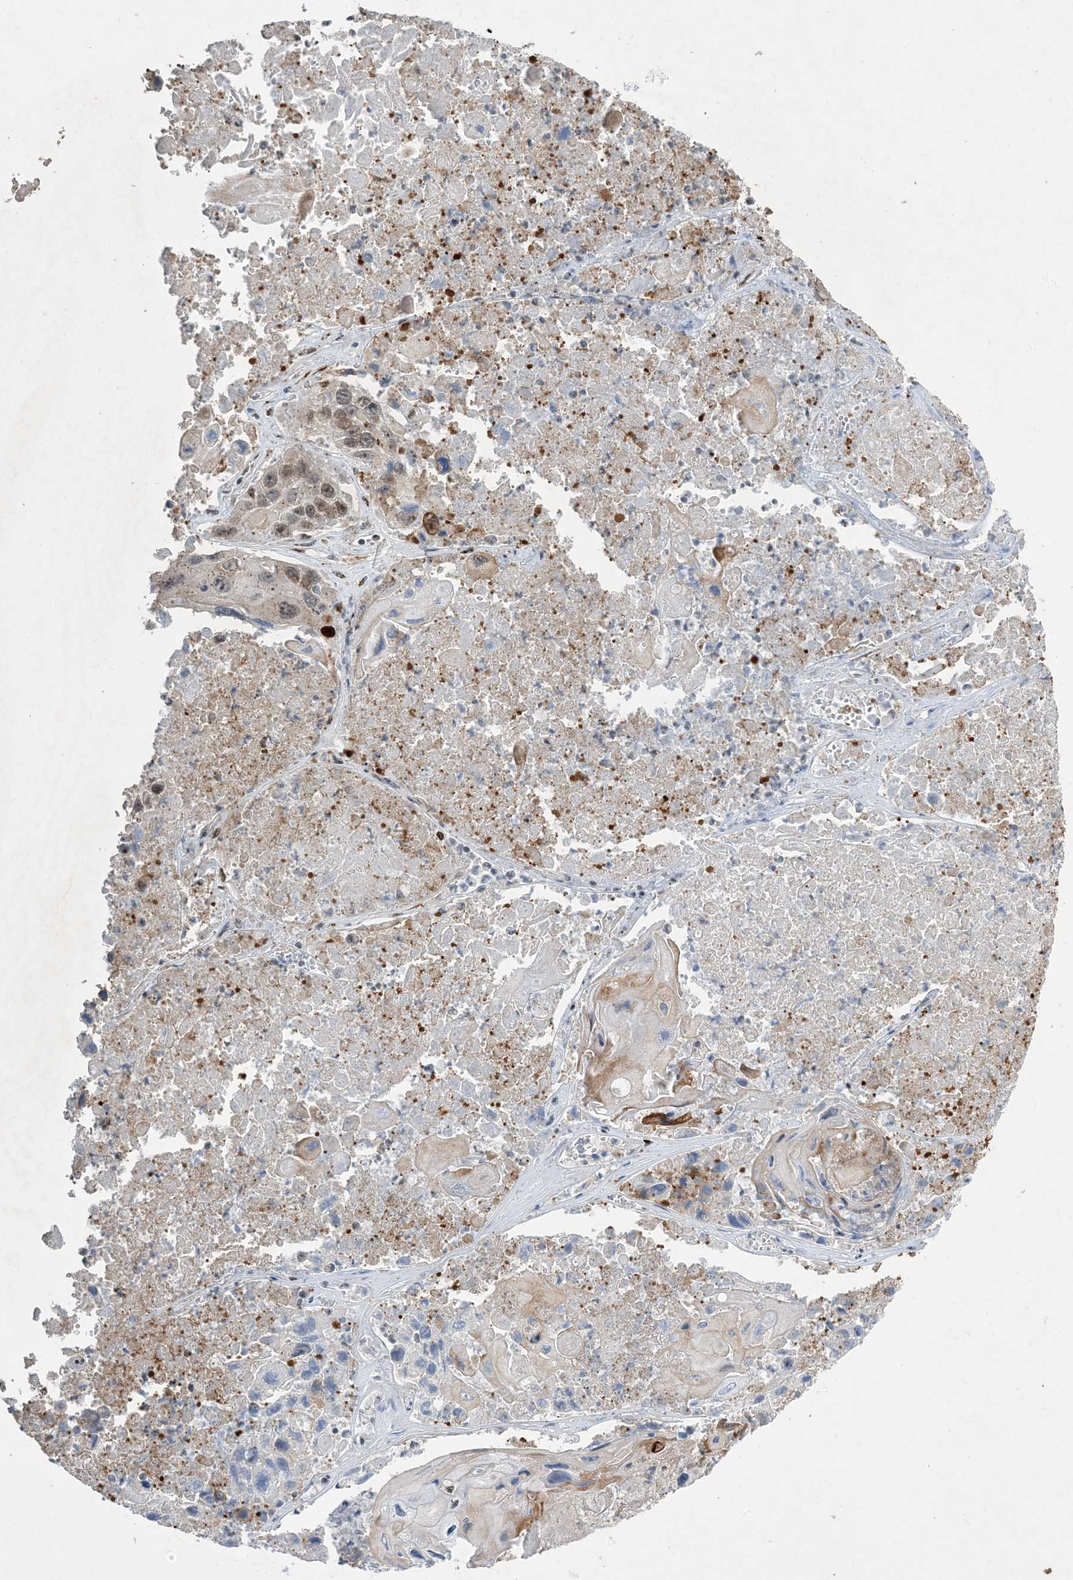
{"staining": {"intensity": "weak", "quantity": "<25%", "location": "nuclear"}, "tissue": "lung cancer", "cell_type": "Tumor cells", "image_type": "cancer", "snomed": [{"axis": "morphology", "description": "Squamous cell carcinoma, NOS"}, {"axis": "topography", "description": "Lung"}], "caption": "An image of human squamous cell carcinoma (lung) is negative for staining in tumor cells.", "gene": "SLC25A53", "patient": {"sex": "male", "age": 61}}